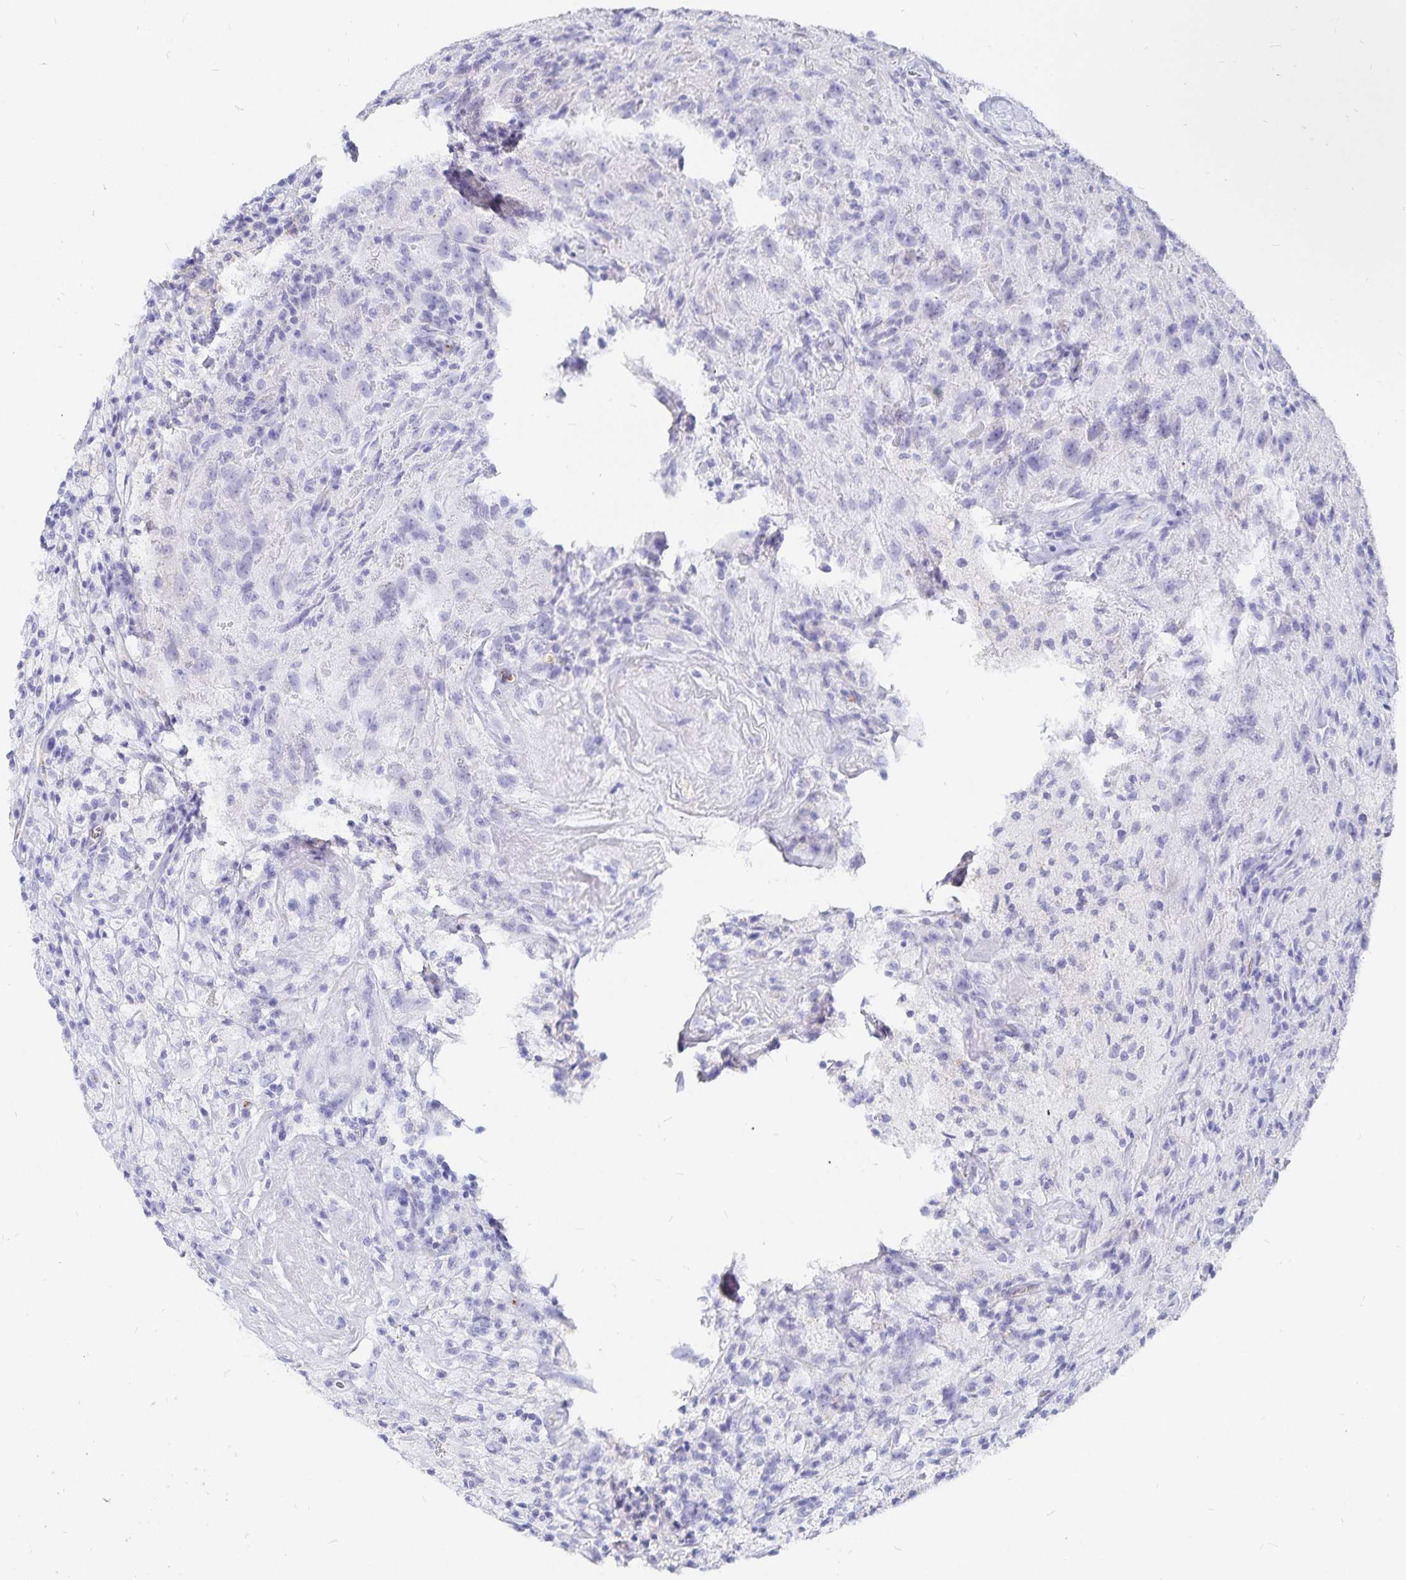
{"staining": {"intensity": "negative", "quantity": "none", "location": "none"}, "tissue": "glioma", "cell_type": "Tumor cells", "image_type": "cancer", "snomed": [{"axis": "morphology", "description": "Glioma, malignant, High grade"}, {"axis": "topography", "description": "Brain"}], "caption": "An image of glioma stained for a protein displays no brown staining in tumor cells.", "gene": "INSL5", "patient": {"sex": "male", "age": 68}}